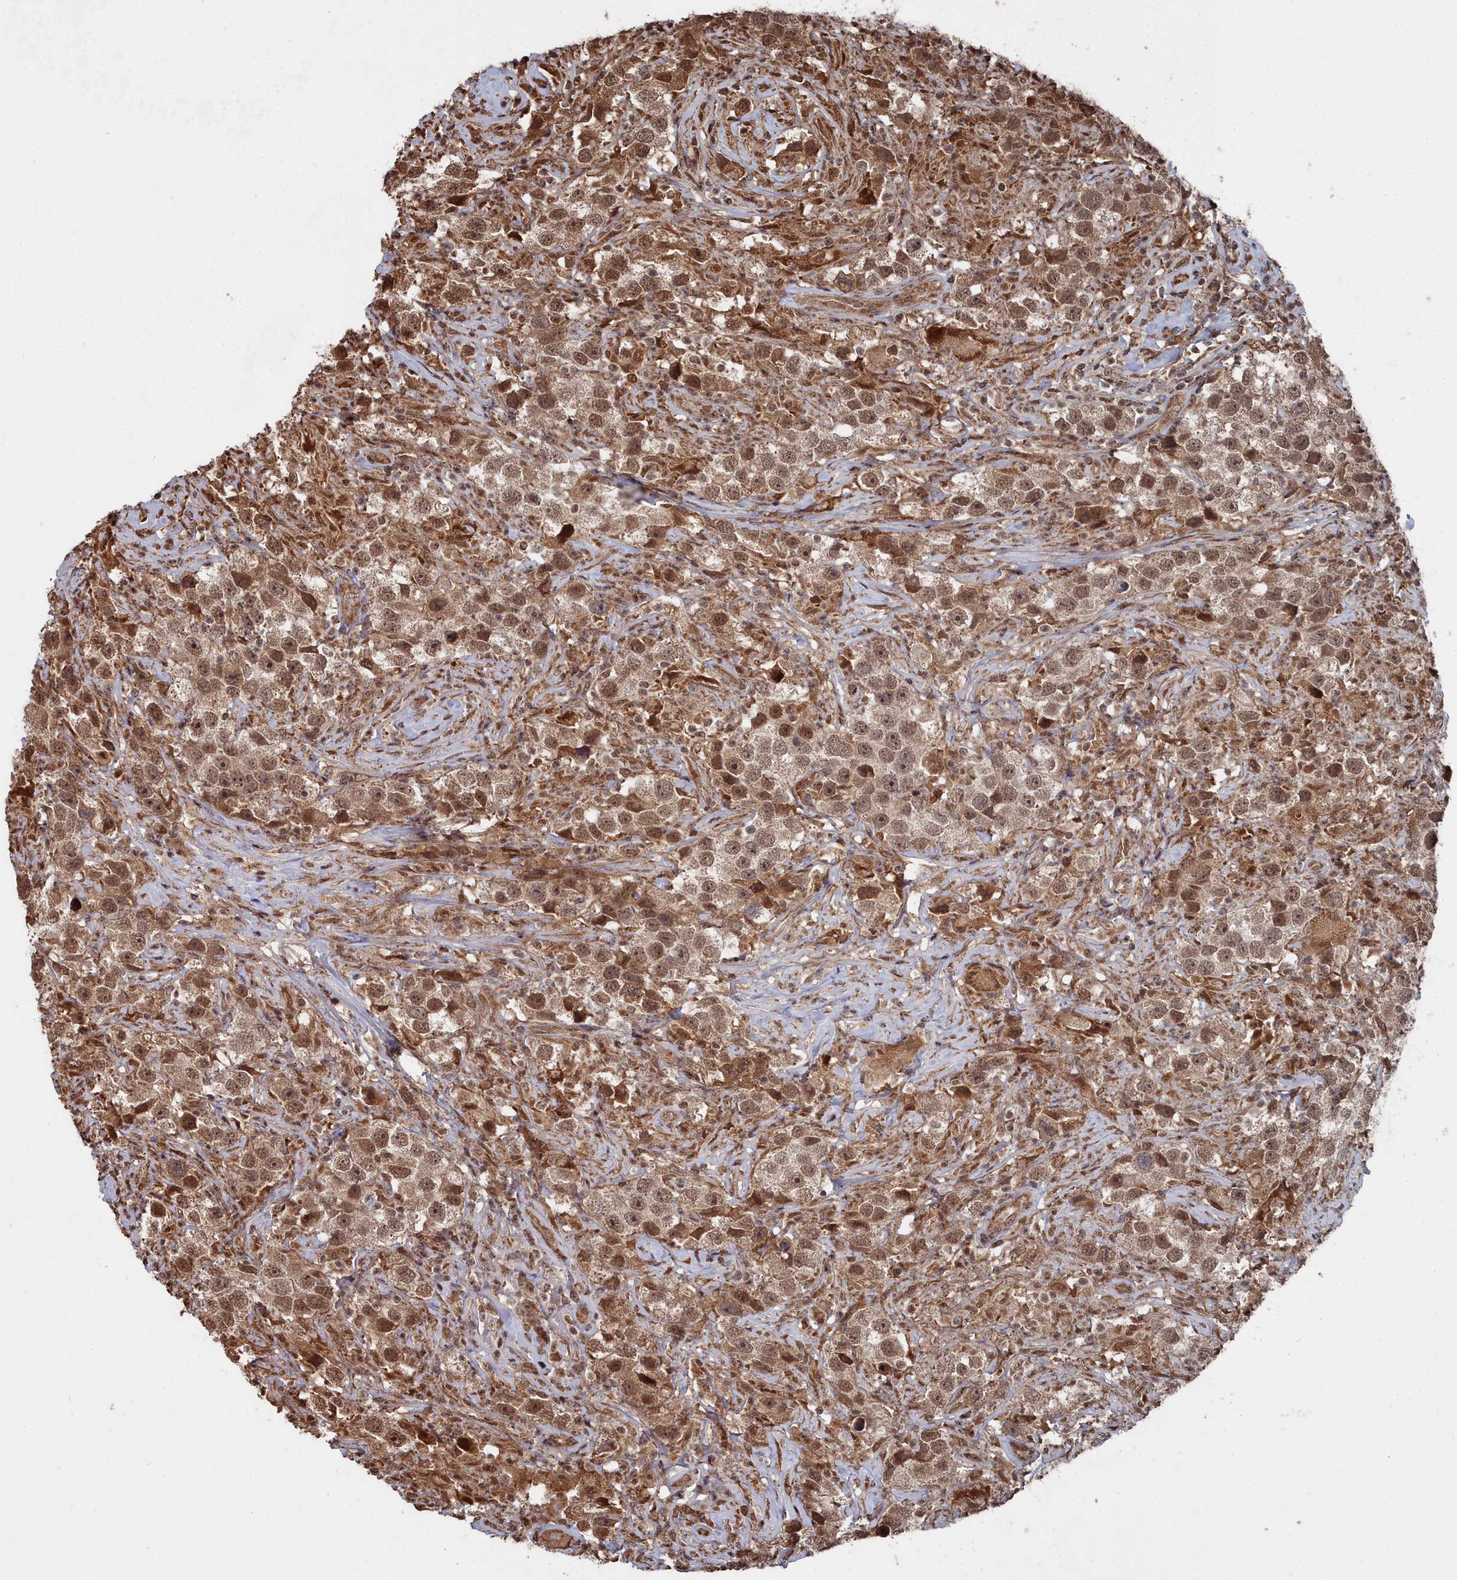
{"staining": {"intensity": "moderate", "quantity": ">75%", "location": "cytoplasmic/membranous,nuclear"}, "tissue": "testis cancer", "cell_type": "Tumor cells", "image_type": "cancer", "snomed": [{"axis": "morphology", "description": "Seminoma, NOS"}, {"axis": "topography", "description": "Testis"}], "caption": "Tumor cells demonstrate medium levels of moderate cytoplasmic/membranous and nuclear positivity in approximately >75% of cells in seminoma (testis).", "gene": "CCNP", "patient": {"sex": "male", "age": 49}}